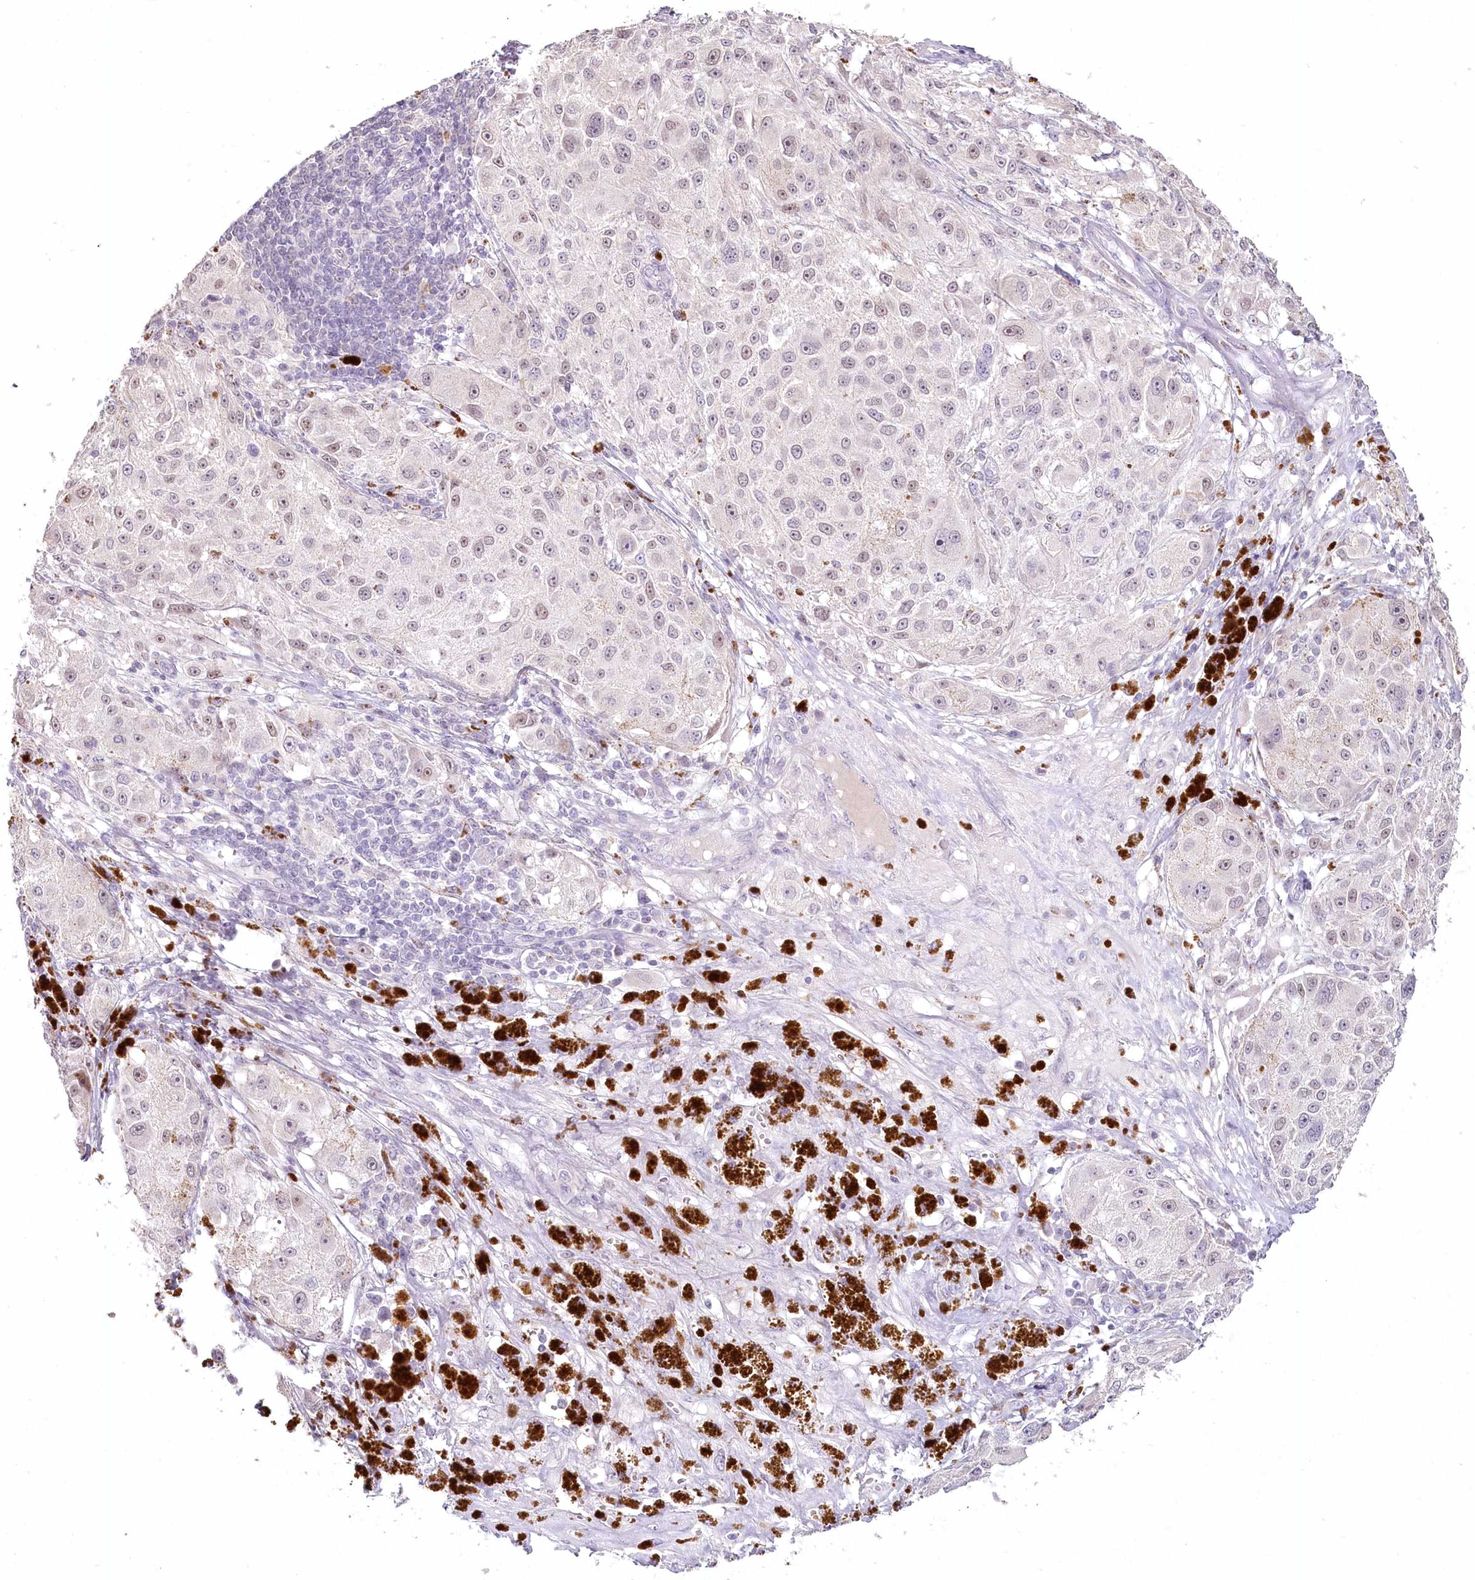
{"staining": {"intensity": "moderate", "quantity": "<25%", "location": "nuclear"}, "tissue": "melanoma", "cell_type": "Tumor cells", "image_type": "cancer", "snomed": [{"axis": "morphology", "description": "Necrosis, NOS"}, {"axis": "morphology", "description": "Malignant melanoma, NOS"}, {"axis": "topography", "description": "Skin"}], "caption": "Protein staining of melanoma tissue displays moderate nuclear staining in about <25% of tumor cells.", "gene": "USP11", "patient": {"sex": "female", "age": 87}}